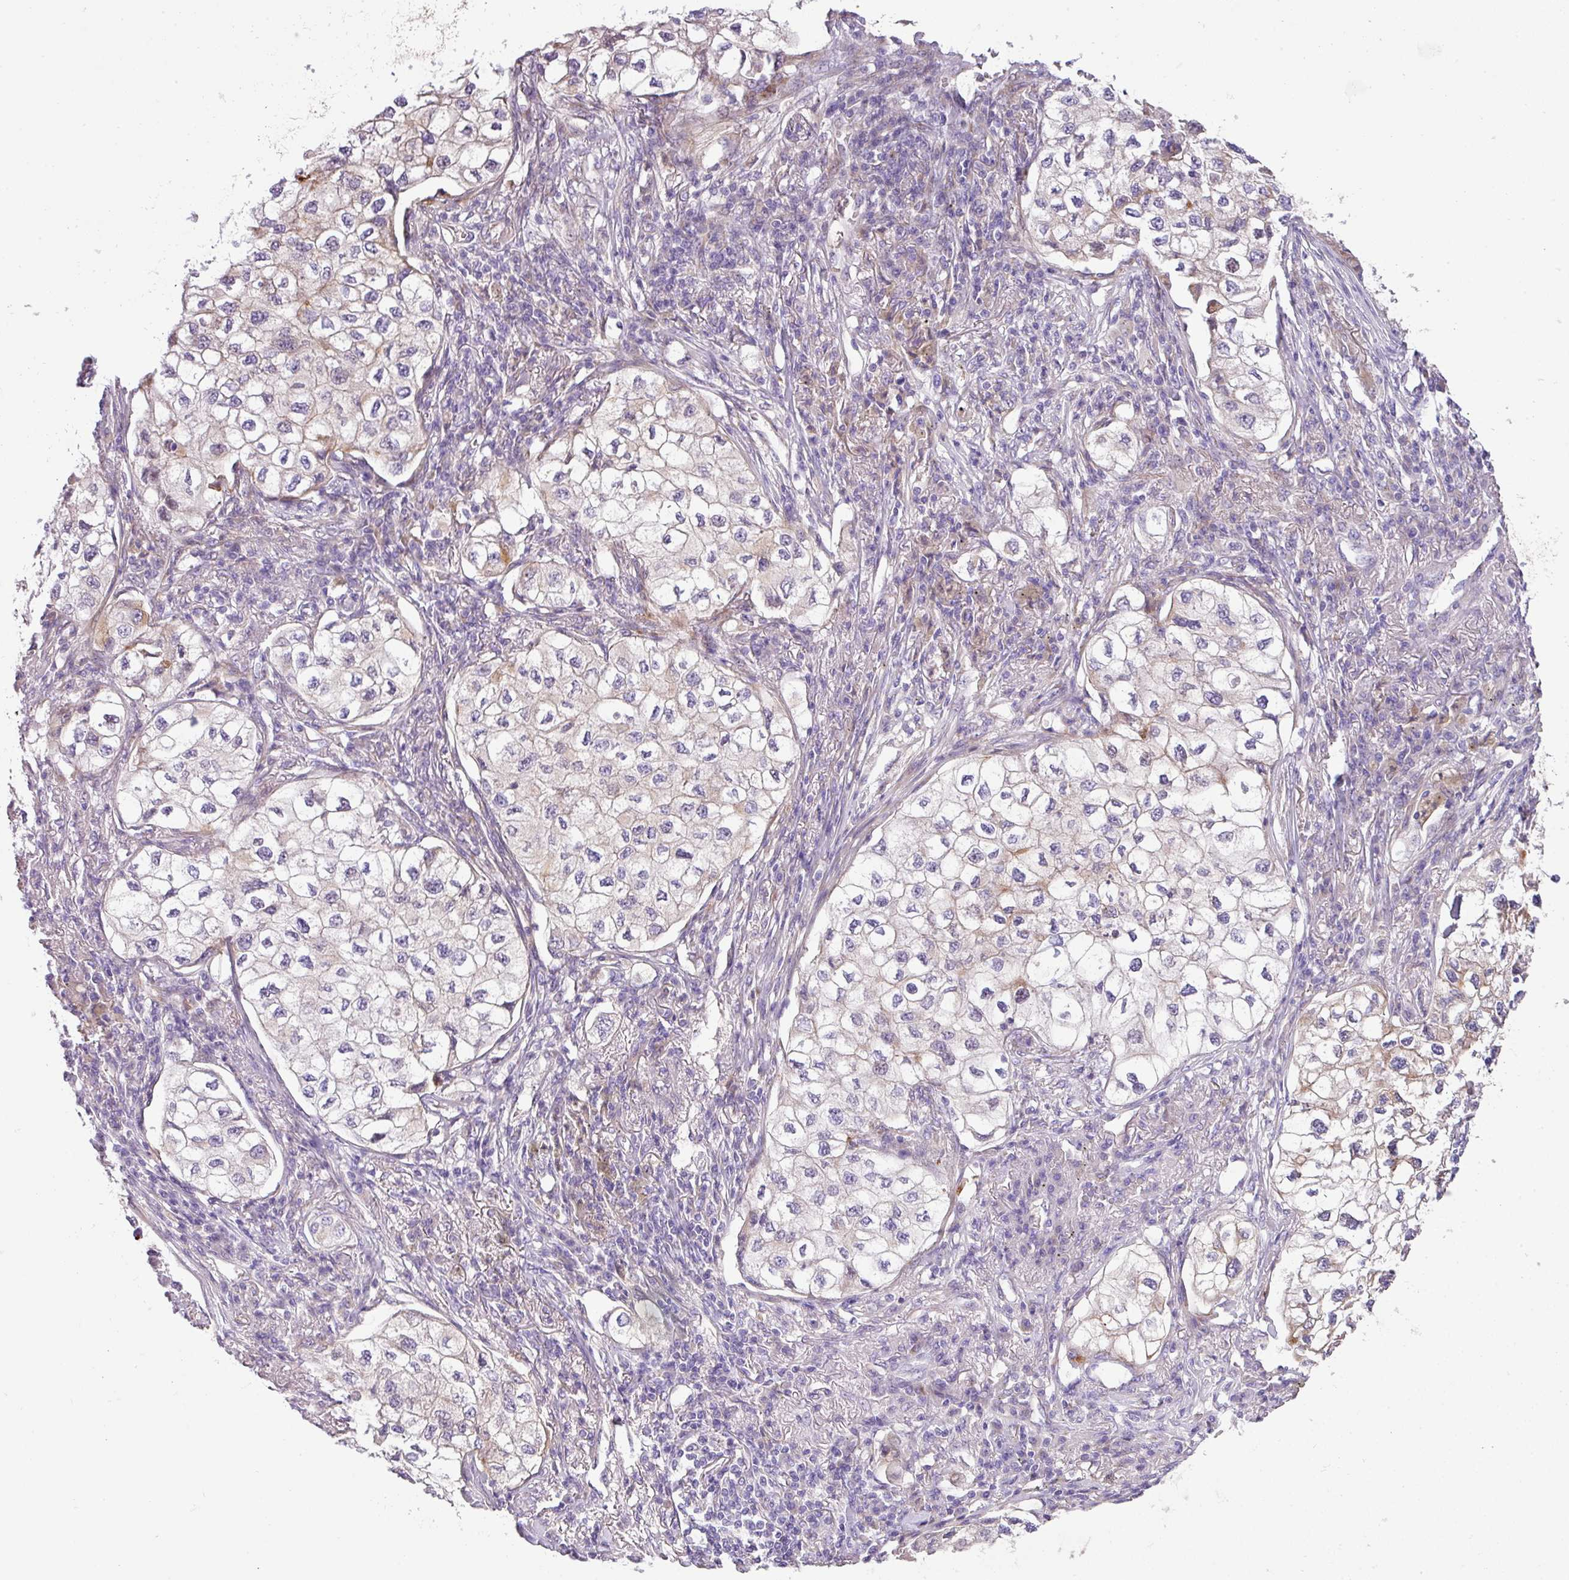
{"staining": {"intensity": "negative", "quantity": "none", "location": "none"}, "tissue": "lung cancer", "cell_type": "Tumor cells", "image_type": "cancer", "snomed": [{"axis": "morphology", "description": "Adenocarcinoma, NOS"}, {"axis": "topography", "description": "Lung"}], "caption": "An image of human lung cancer (adenocarcinoma) is negative for staining in tumor cells.", "gene": "PIK3R5", "patient": {"sex": "male", "age": 63}}